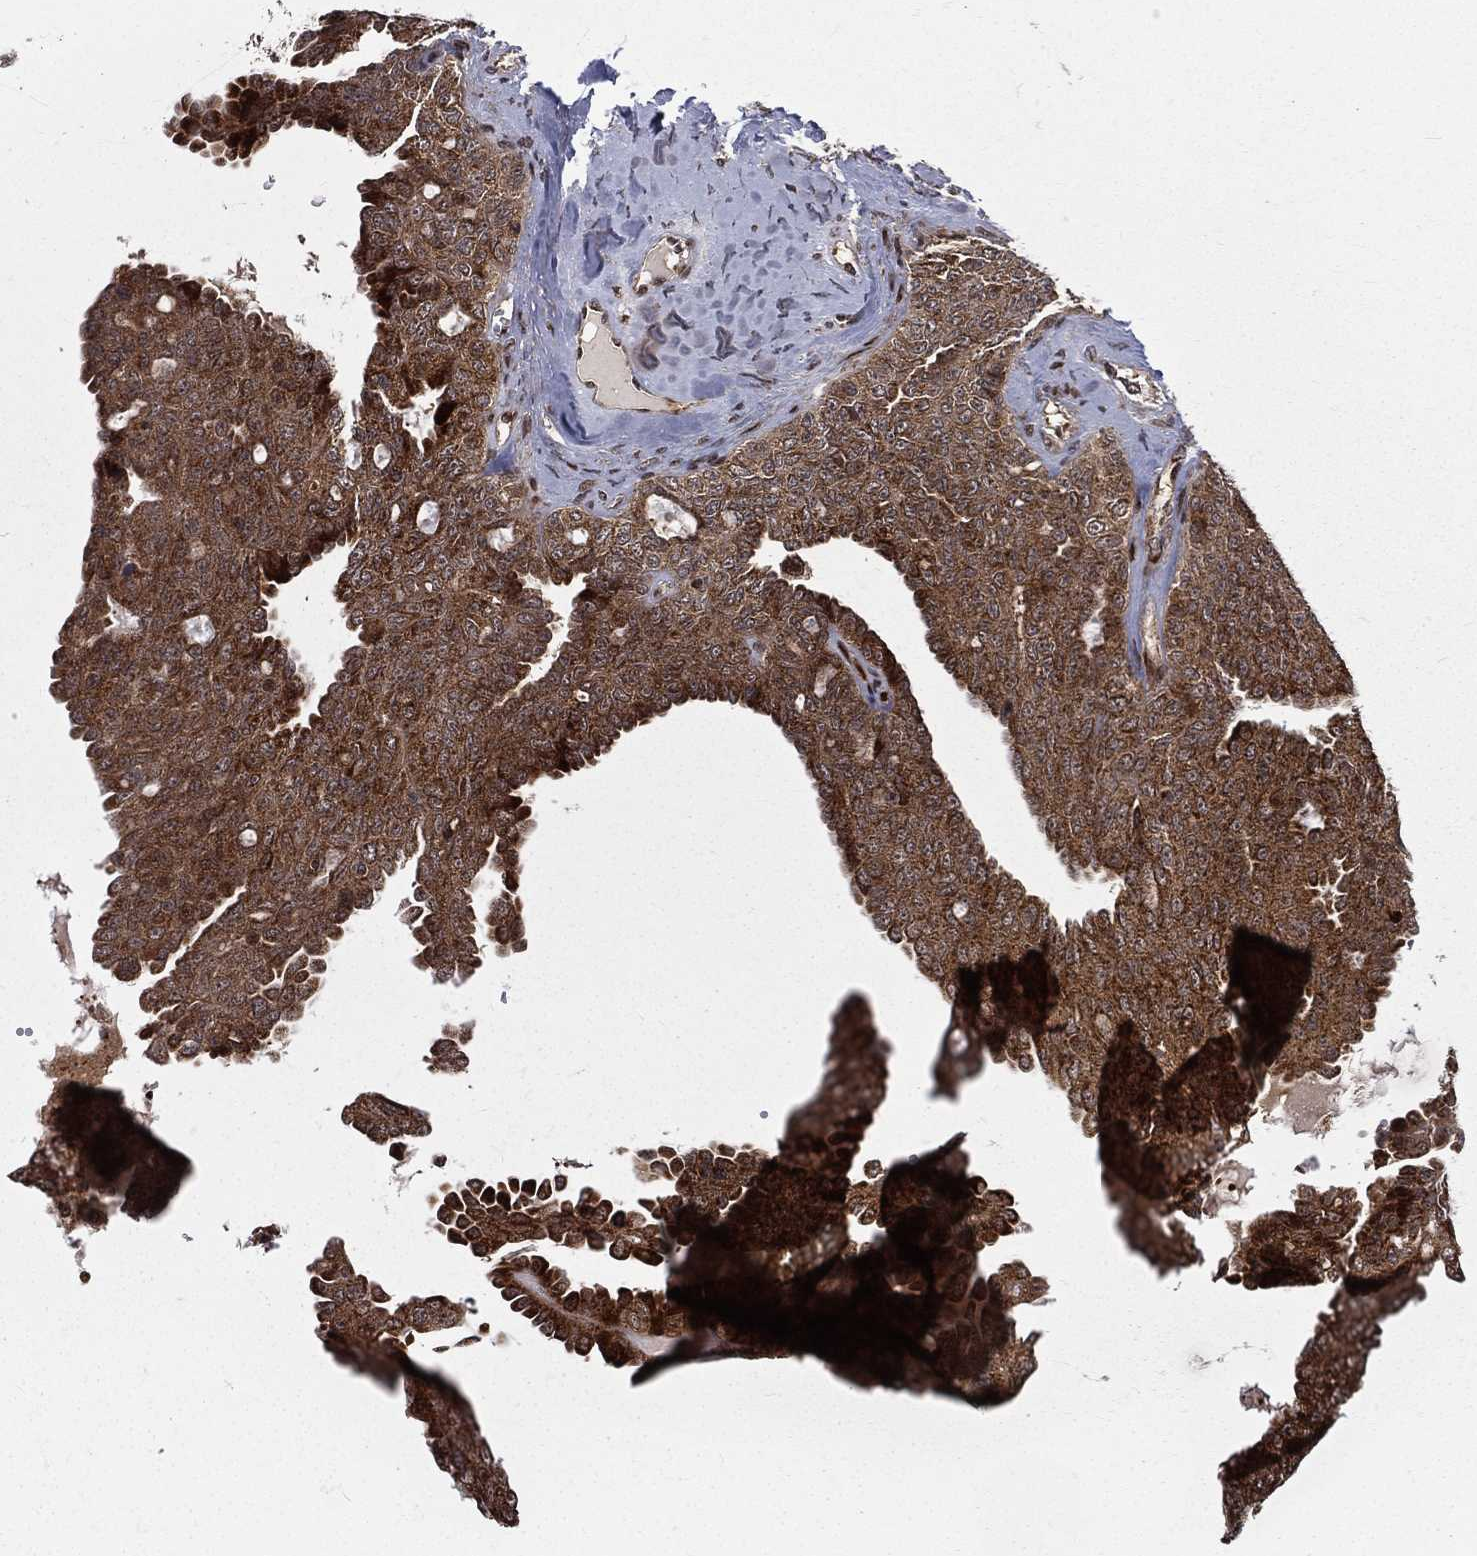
{"staining": {"intensity": "moderate", "quantity": ">75%", "location": "cytoplasmic/membranous"}, "tissue": "ovarian cancer", "cell_type": "Tumor cells", "image_type": "cancer", "snomed": [{"axis": "morphology", "description": "Cystadenocarcinoma, serous, NOS"}, {"axis": "topography", "description": "Ovary"}], "caption": "Immunohistochemistry (IHC) of serous cystadenocarcinoma (ovarian) displays medium levels of moderate cytoplasmic/membranous expression in about >75% of tumor cells.", "gene": "MDM2", "patient": {"sex": "female", "age": 71}}